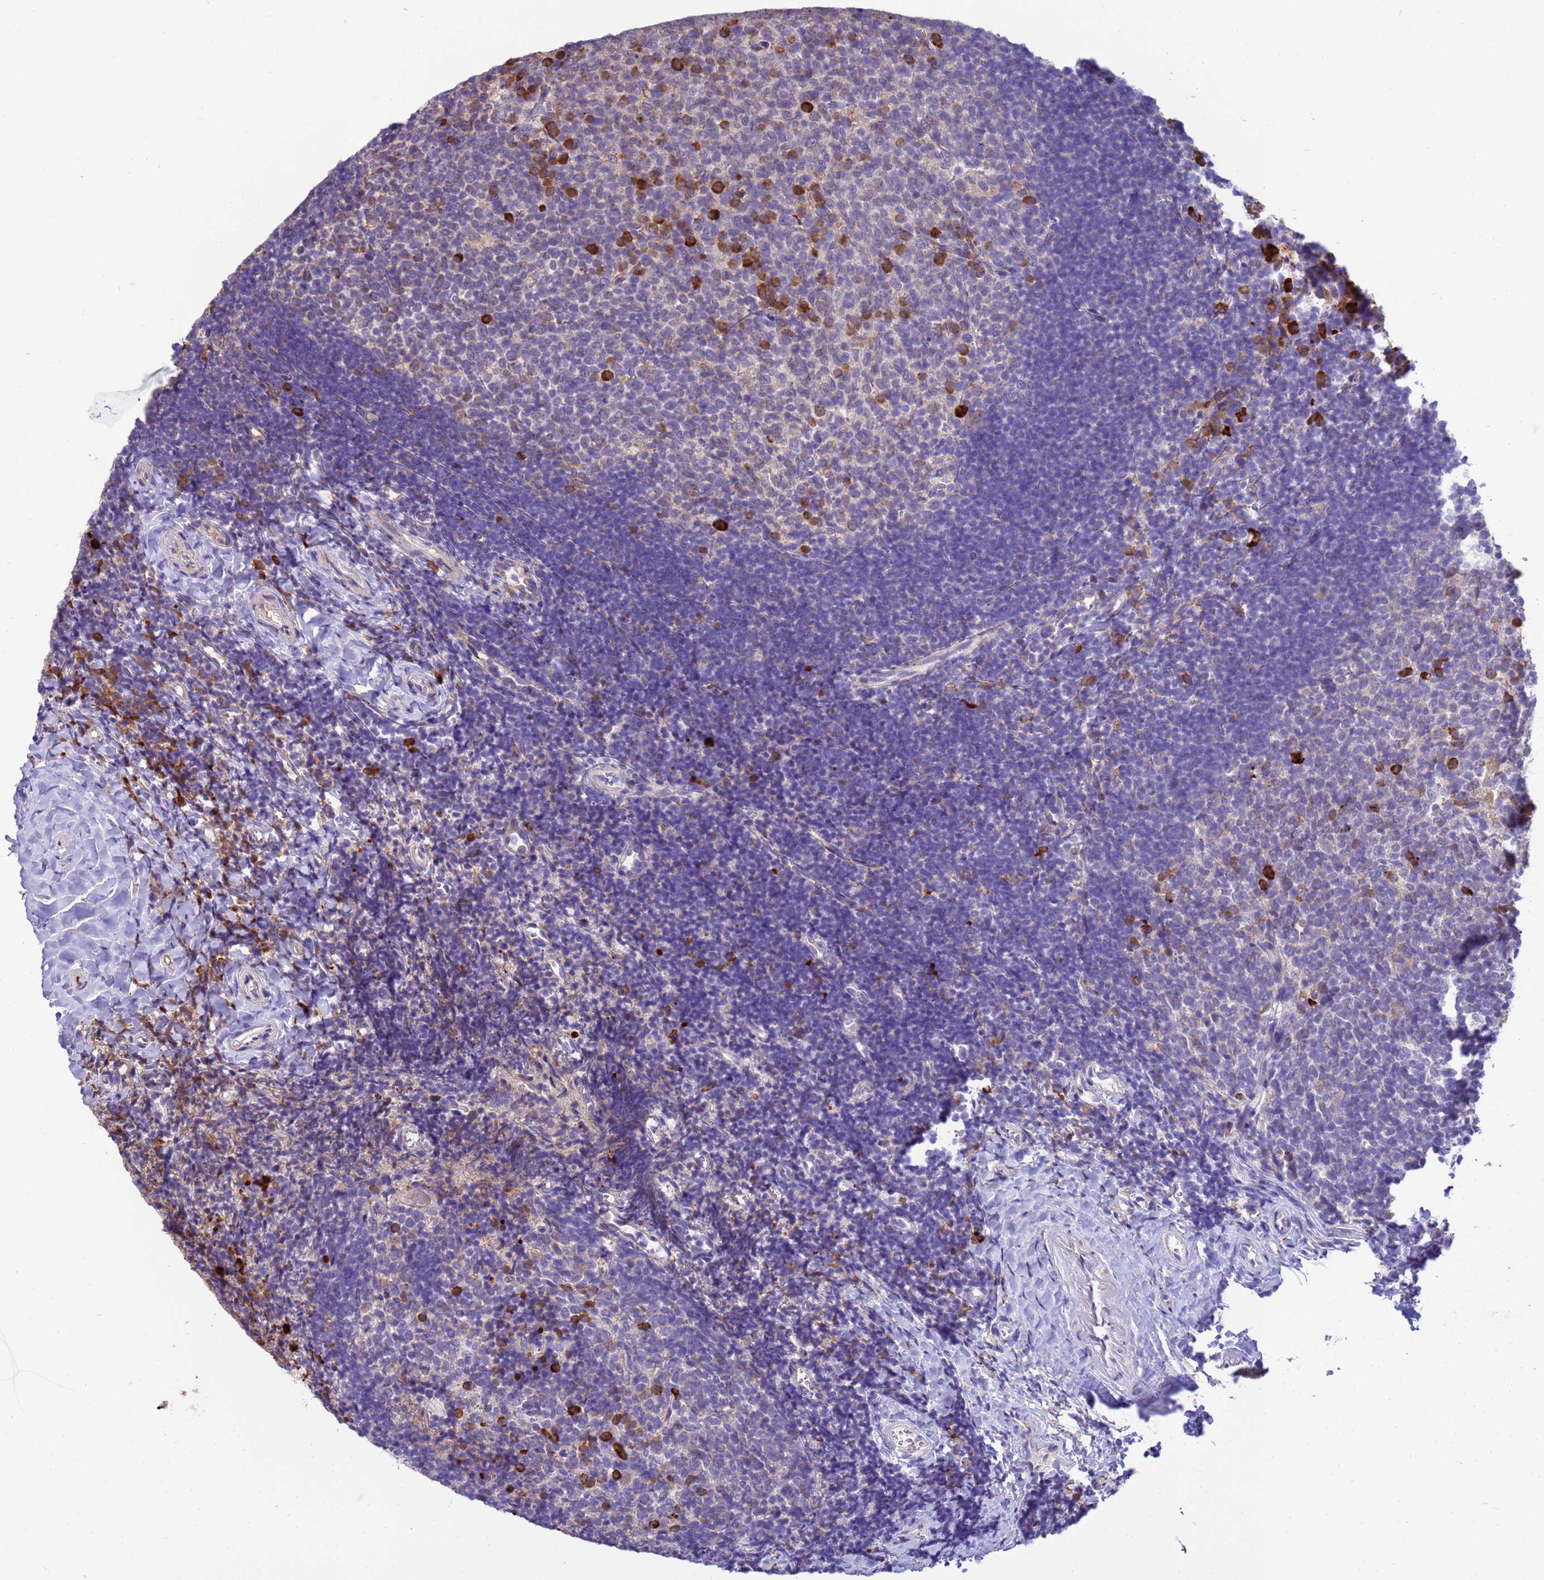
{"staining": {"intensity": "strong", "quantity": "<25%", "location": "cytoplasmic/membranous"}, "tissue": "tonsil", "cell_type": "Germinal center cells", "image_type": "normal", "snomed": [{"axis": "morphology", "description": "Normal tissue, NOS"}, {"axis": "topography", "description": "Tonsil"}], "caption": "Immunohistochemistry micrograph of benign tonsil stained for a protein (brown), which shows medium levels of strong cytoplasmic/membranous positivity in about <25% of germinal center cells.", "gene": "THAP5", "patient": {"sex": "female", "age": 10}}